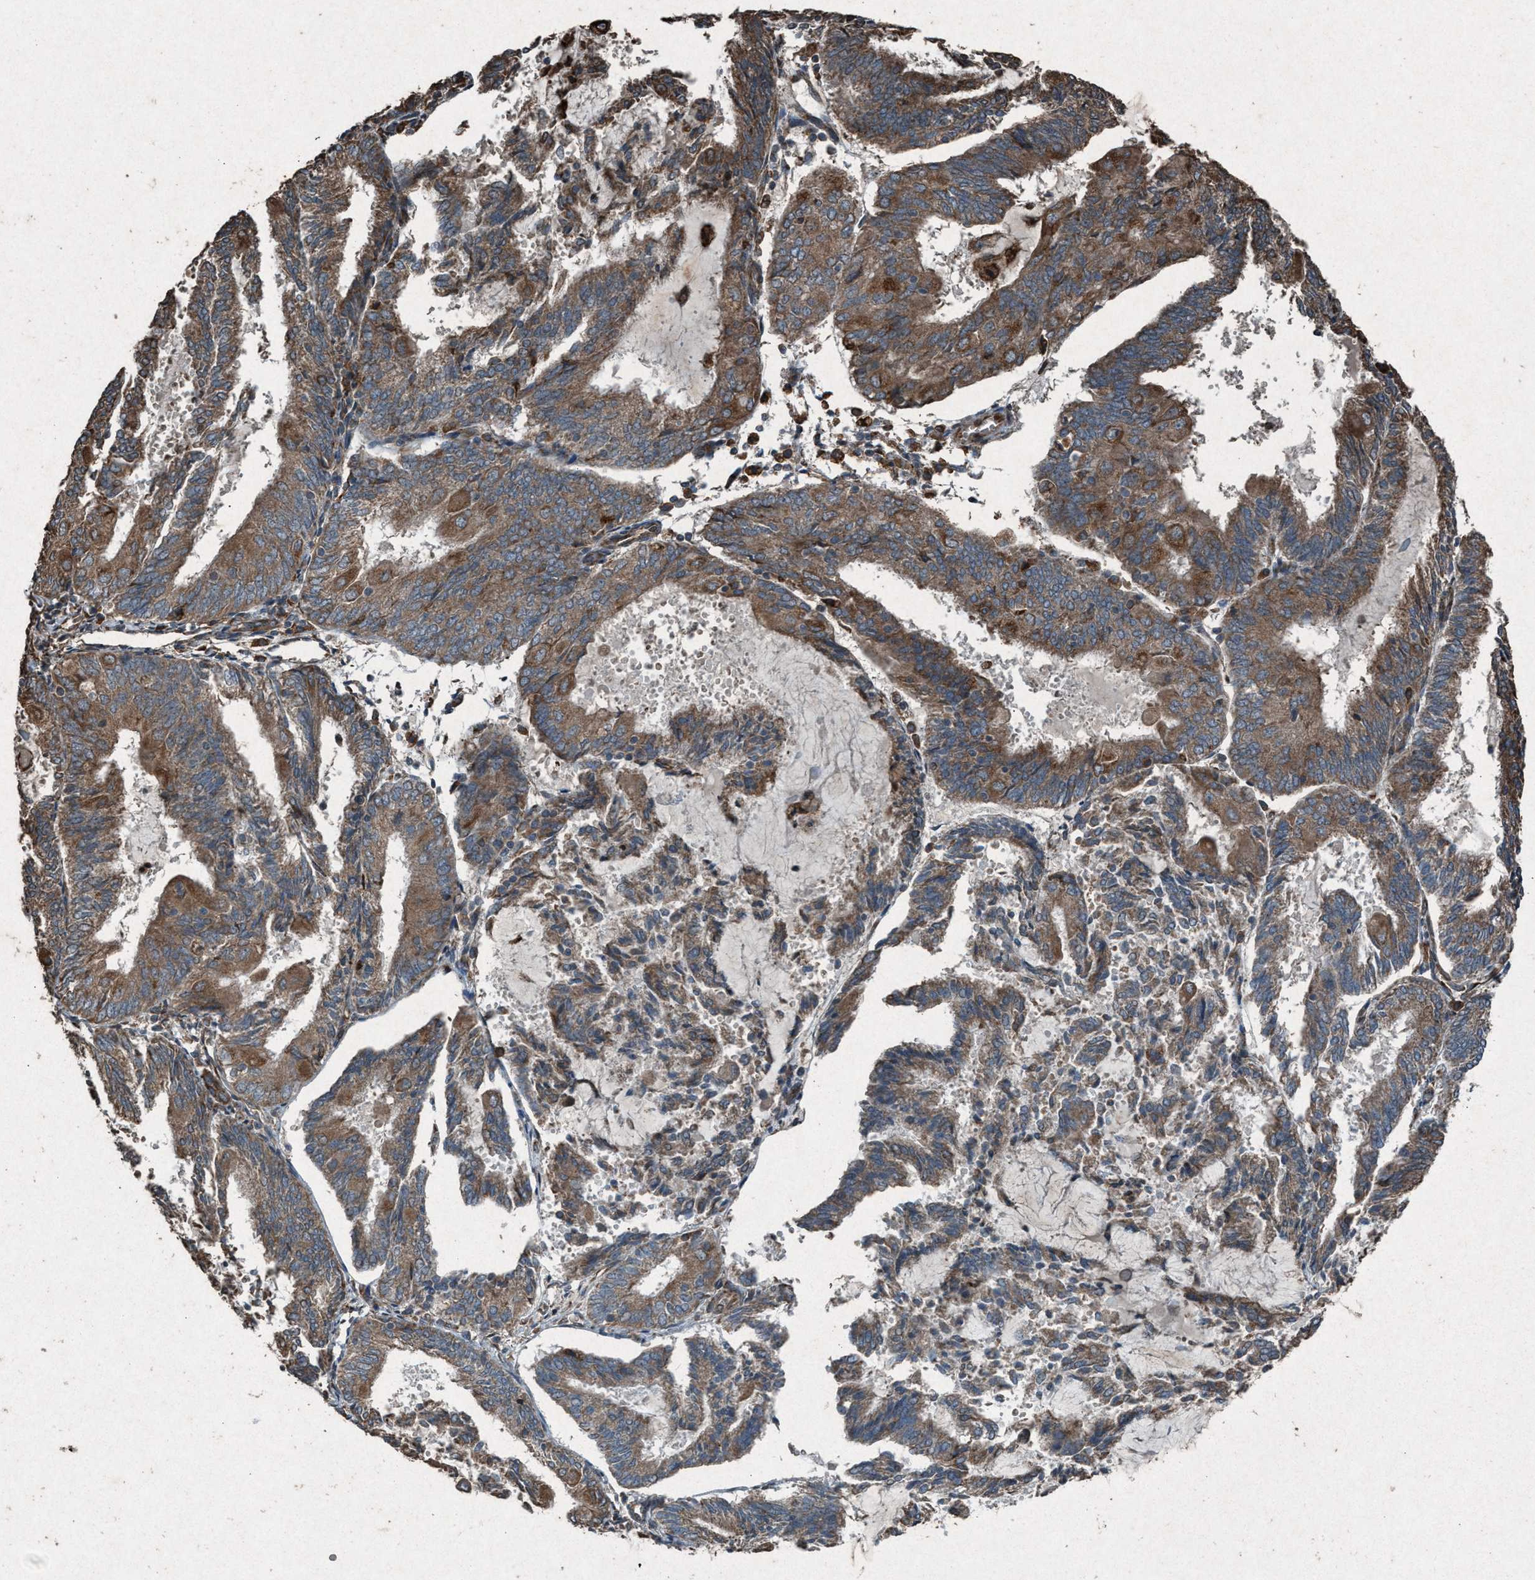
{"staining": {"intensity": "moderate", "quantity": ">75%", "location": "cytoplasmic/membranous"}, "tissue": "endometrial cancer", "cell_type": "Tumor cells", "image_type": "cancer", "snomed": [{"axis": "morphology", "description": "Adenocarcinoma, NOS"}, {"axis": "topography", "description": "Endometrium"}], "caption": "Immunohistochemical staining of human endometrial cancer shows medium levels of moderate cytoplasmic/membranous protein positivity in approximately >75% of tumor cells. (Brightfield microscopy of DAB IHC at high magnification).", "gene": "CALR", "patient": {"sex": "female", "age": 81}}